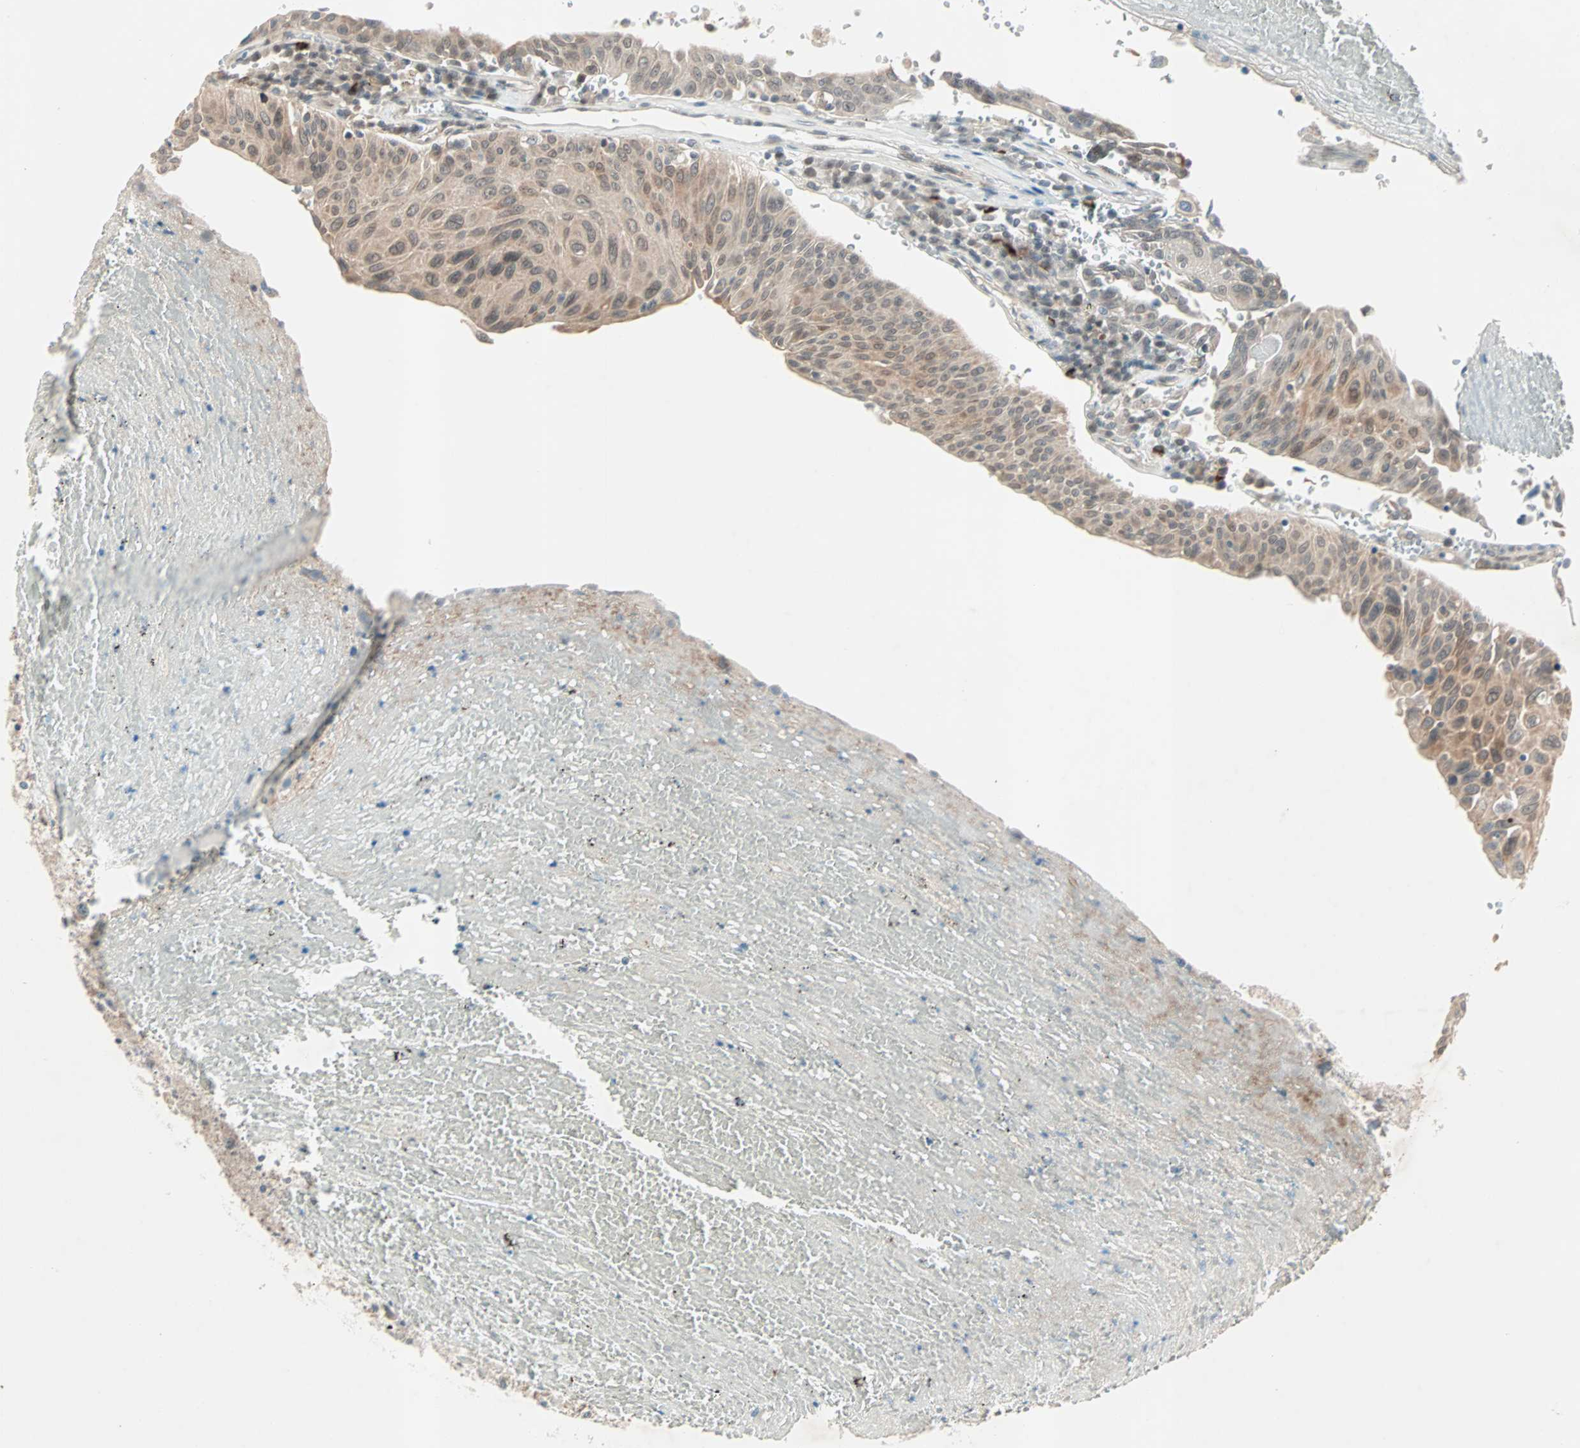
{"staining": {"intensity": "weak", "quantity": ">75%", "location": "cytoplasmic/membranous"}, "tissue": "urothelial cancer", "cell_type": "Tumor cells", "image_type": "cancer", "snomed": [{"axis": "morphology", "description": "Urothelial carcinoma, High grade"}, {"axis": "topography", "description": "Urinary bladder"}], "caption": "Immunohistochemical staining of urothelial cancer exhibits weak cytoplasmic/membranous protein expression in about >75% of tumor cells.", "gene": "PGBD1", "patient": {"sex": "male", "age": 66}}